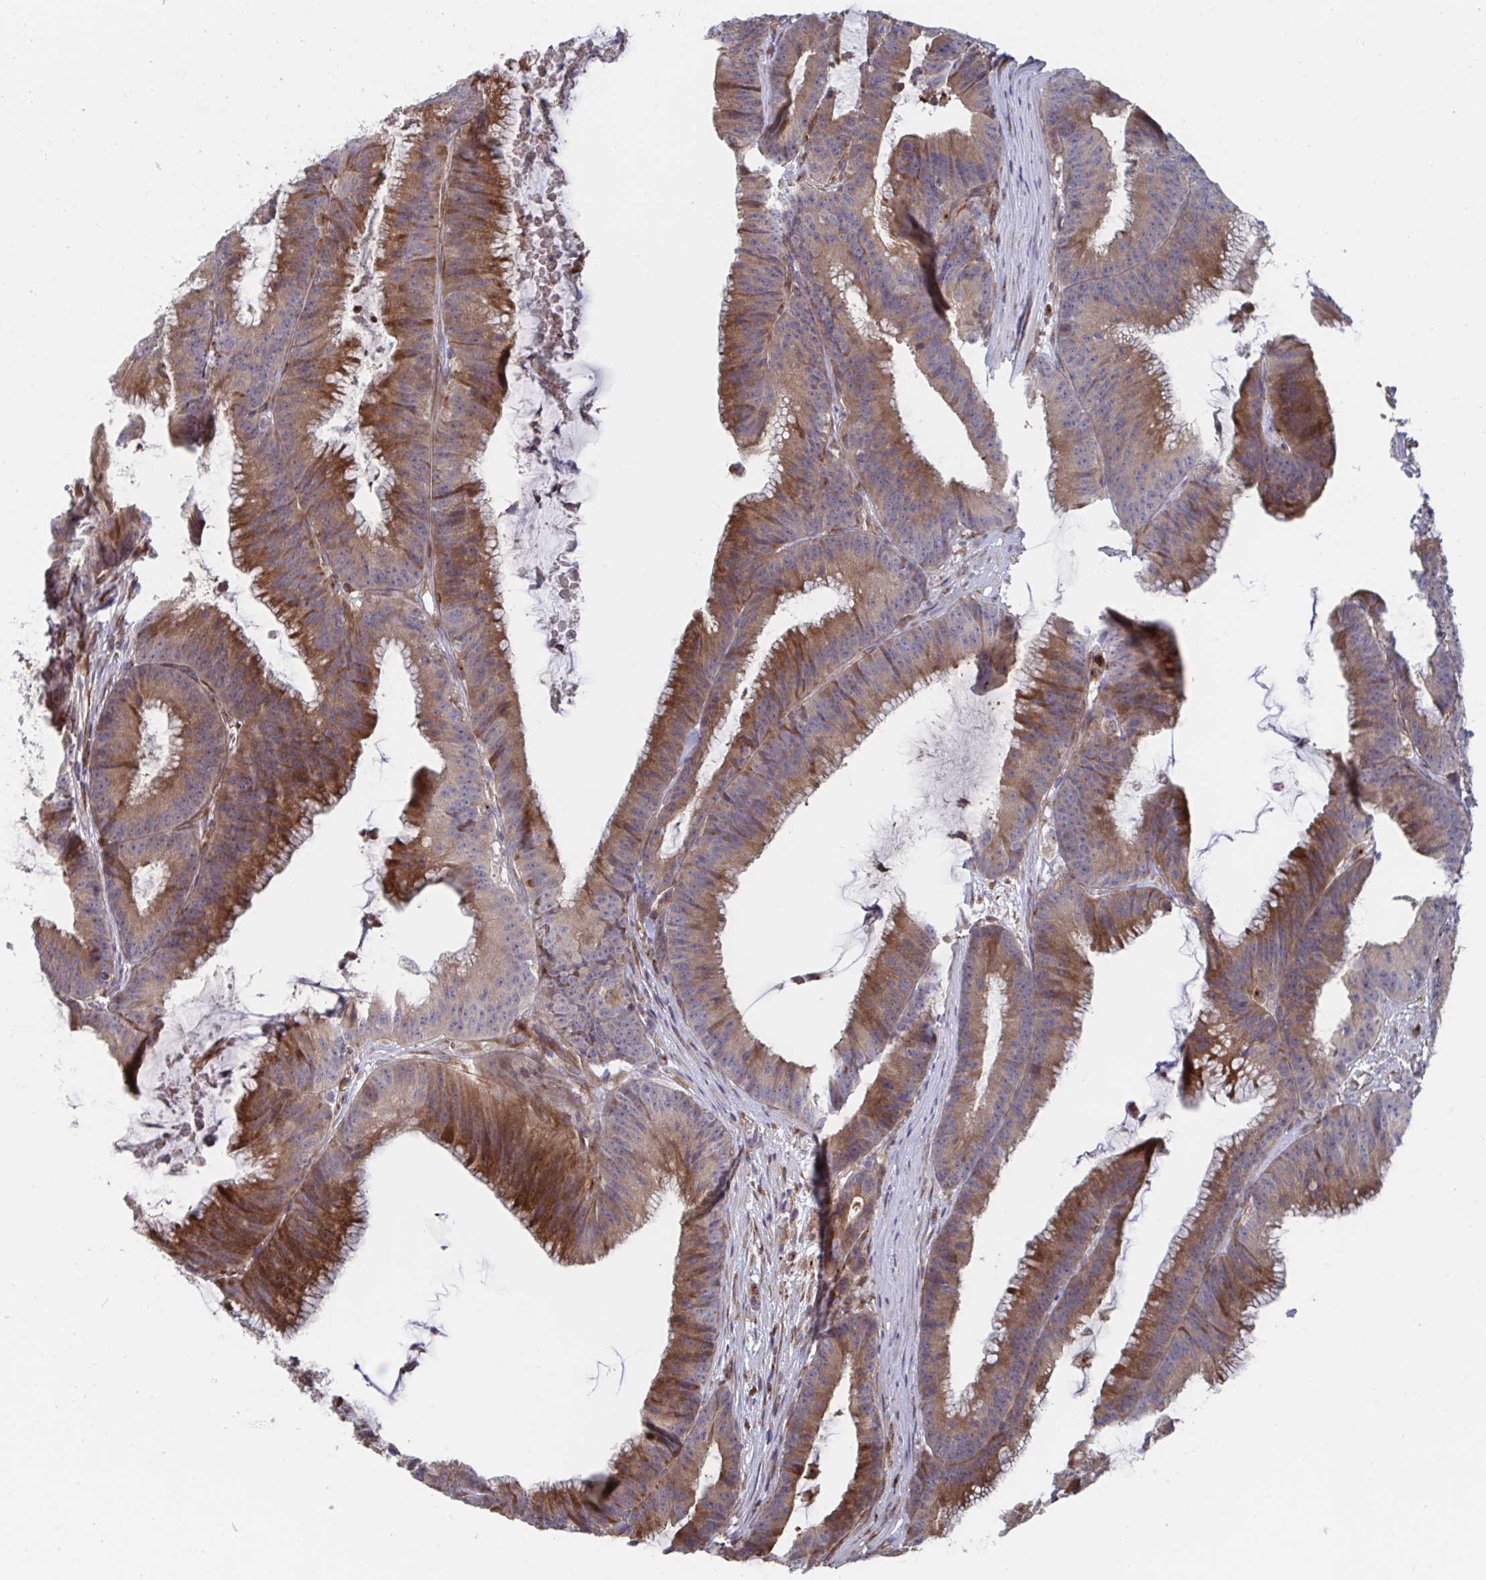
{"staining": {"intensity": "strong", "quantity": ">75%", "location": "cytoplasmic/membranous"}, "tissue": "colorectal cancer", "cell_type": "Tumor cells", "image_type": "cancer", "snomed": [{"axis": "morphology", "description": "Adenocarcinoma, NOS"}, {"axis": "topography", "description": "Colon"}], "caption": "A photomicrograph of colorectal cancer (adenocarcinoma) stained for a protein demonstrates strong cytoplasmic/membranous brown staining in tumor cells. Nuclei are stained in blue.", "gene": "FJX1", "patient": {"sex": "female", "age": 78}}